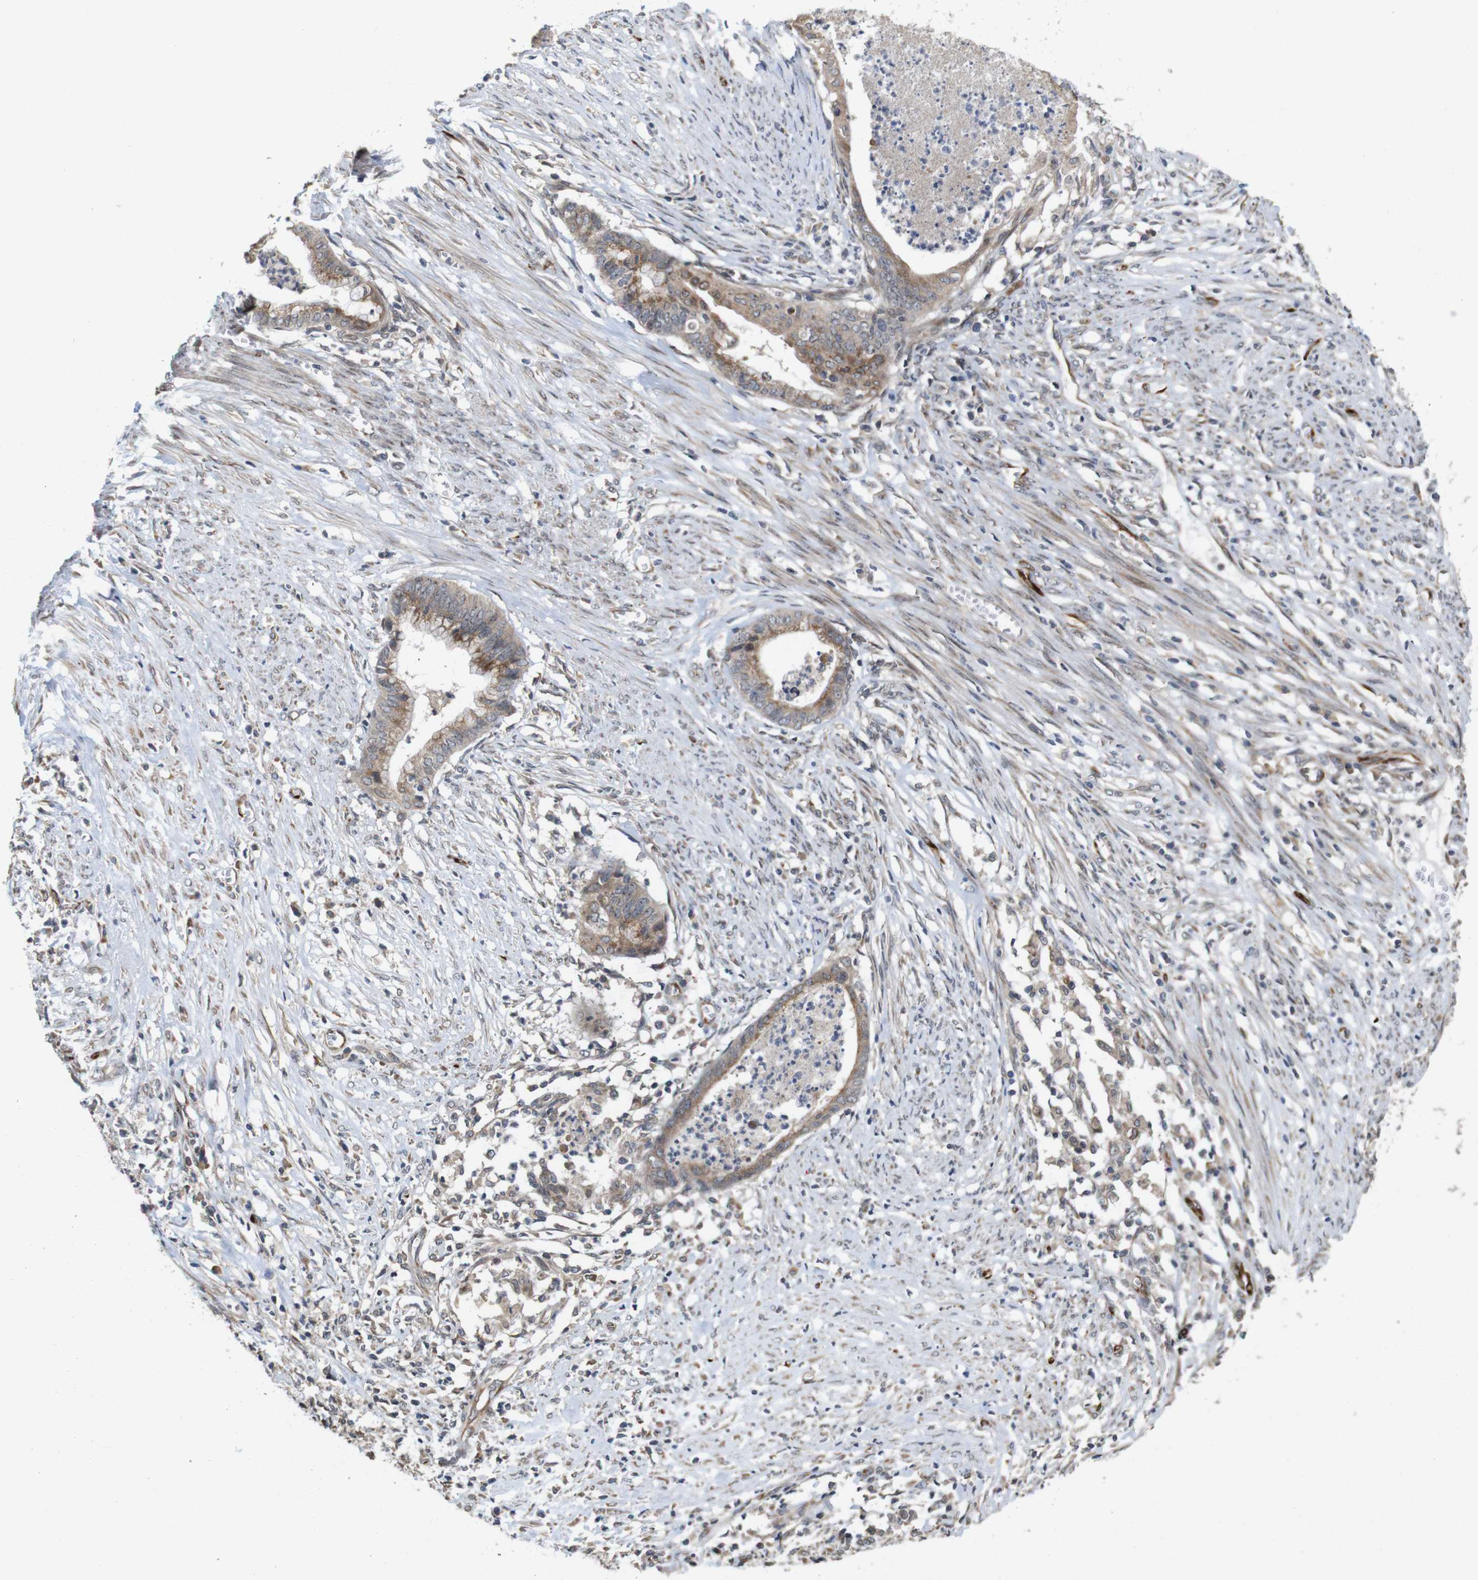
{"staining": {"intensity": "weak", "quantity": ">75%", "location": "cytoplasmic/membranous"}, "tissue": "endometrial cancer", "cell_type": "Tumor cells", "image_type": "cancer", "snomed": [{"axis": "morphology", "description": "Necrosis, NOS"}, {"axis": "morphology", "description": "Adenocarcinoma, NOS"}, {"axis": "topography", "description": "Endometrium"}], "caption": "A low amount of weak cytoplasmic/membranous staining is present in about >75% of tumor cells in endometrial cancer tissue.", "gene": "EFCAB14", "patient": {"sex": "female", "age": 79}}